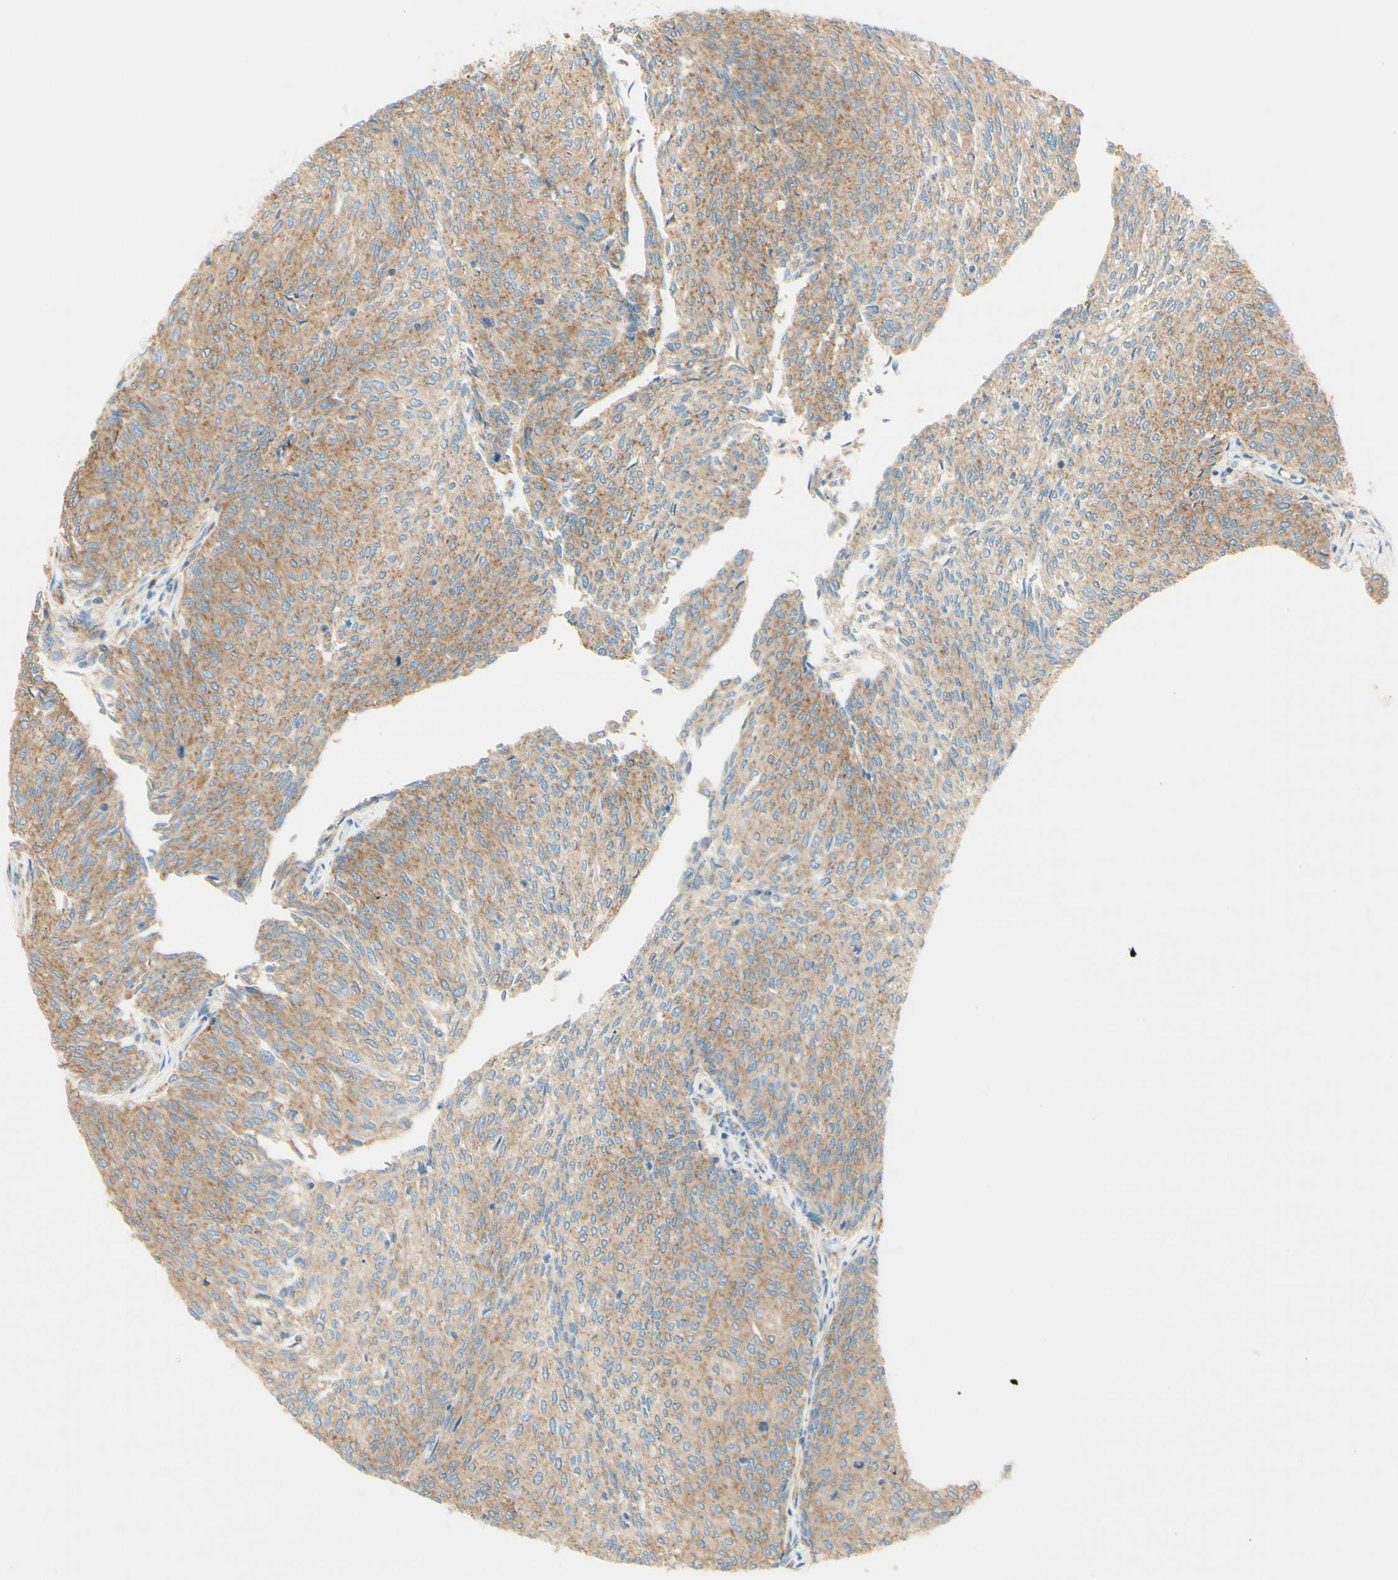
{"staining": {"intensity": "moderate", "quantity": "25%-75%", "location": "cytoplasmic/membranous"}, "tissue": "urothelial cancer", "cell_type": "Tumor cells", "image_type": "cancer", "snomed": [{"axis": "morphology", "description": "Urothelial carcinoma, Low grade"}, {"axis": "topography", "description": "Urinary bladder"}], "caption": "Human urothelial cancer stained with a protein marker exhibits moderate staining in tumor cells.", "gene": "CLTC", "patient": {"sex": "female", "age": 79}}